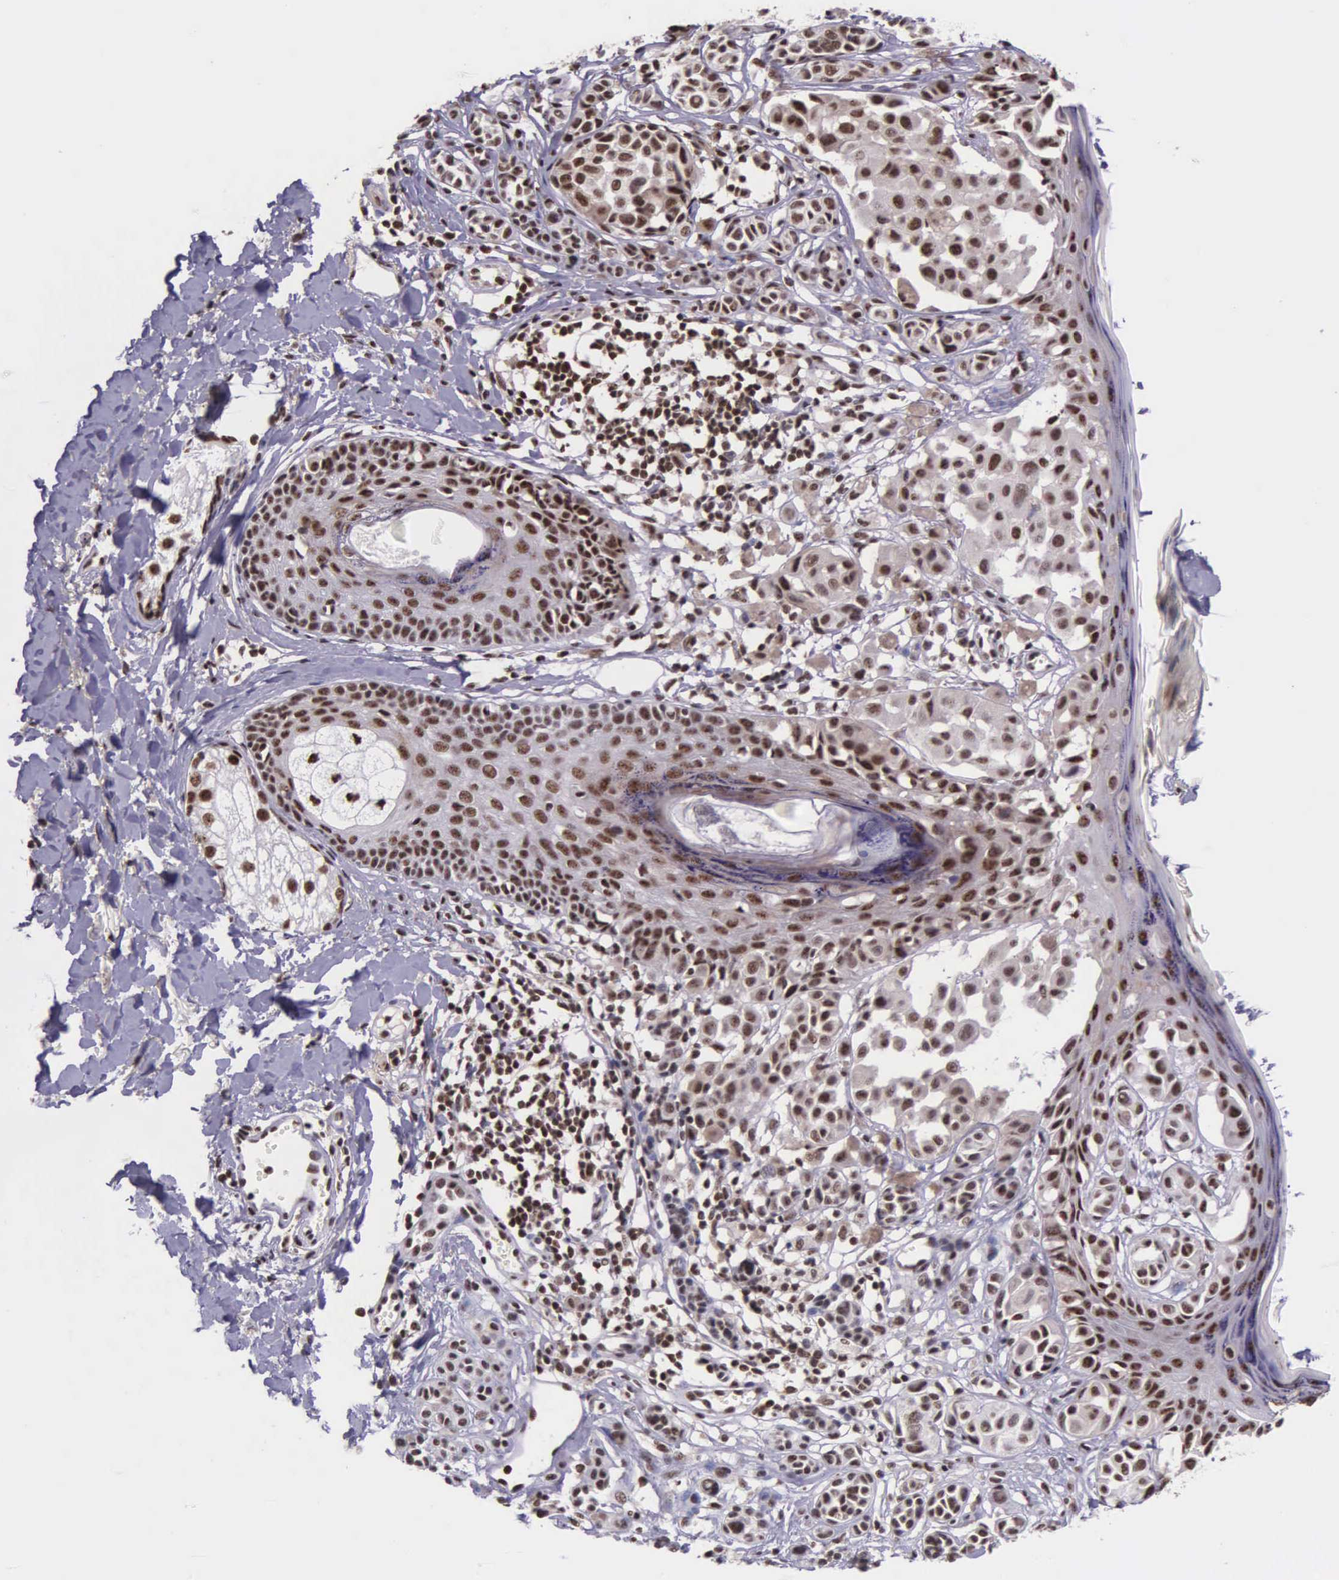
{"staining": {"intensity": "weak", "quantity": ">75%", "location": "nuclear"}, "tissue": "melanoma", "cell_type": "Tumor cells", "image_type": "cancer", "snomed": [{"axis": "morphology", "description": "Malignant melanoma, NOS"}, {"axis": "topography", "description": "Skin"}], "caption": "The micrograph demonstrates immunohistochemical staining of malignant melanoma. There is weak nuclear expression is present in approximately >75% of tumor cells. Ihc stains the protein in brown and the nuclei are stained blue.", "gene": "FAM47A", "patient": {"sex": "male", "age": 40}}